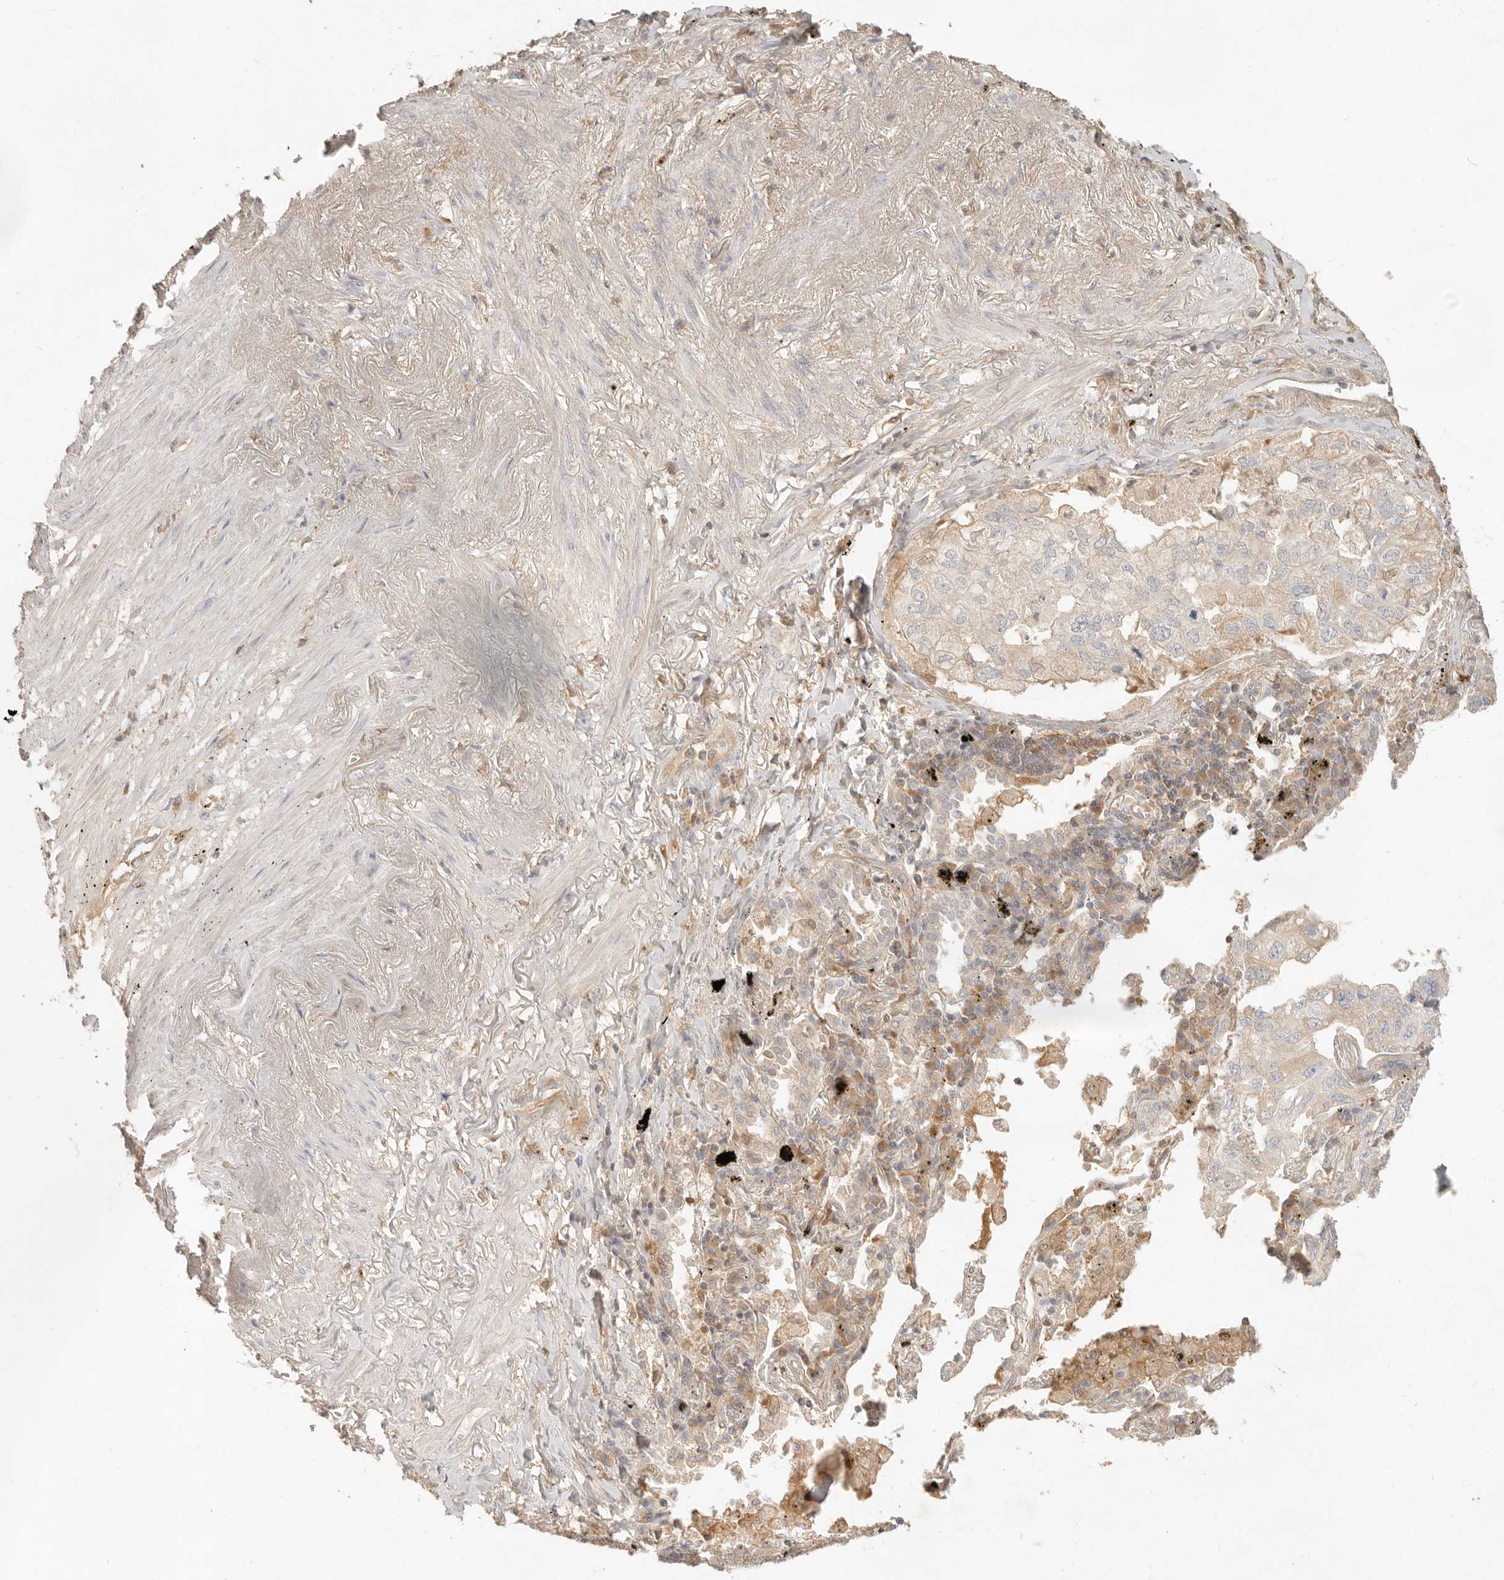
{"staining": {"intensity": "weak", "quantity": "25%-75%", "location": "cytoplasmic/membranous"}, "tissue": "lung cancer", "cell_type": "Tumor cells", "image_type": "cancer", "snomed": [{"axis": "morphology", "description": "Adenocarcinoma, NOS"}, {"axis": "topography", "description": "Lung"}], "caption": "This image demonstrates lung adenocarcinoma stained with immunohistochemistry to label a protein in brown. The cytoplasmic/membranous of tumor cells show weak positivity for the protein. Nuclei are counter-stained blue.", "gene": "NECAP2", "patient": {"sex": "male", "age": 65}}